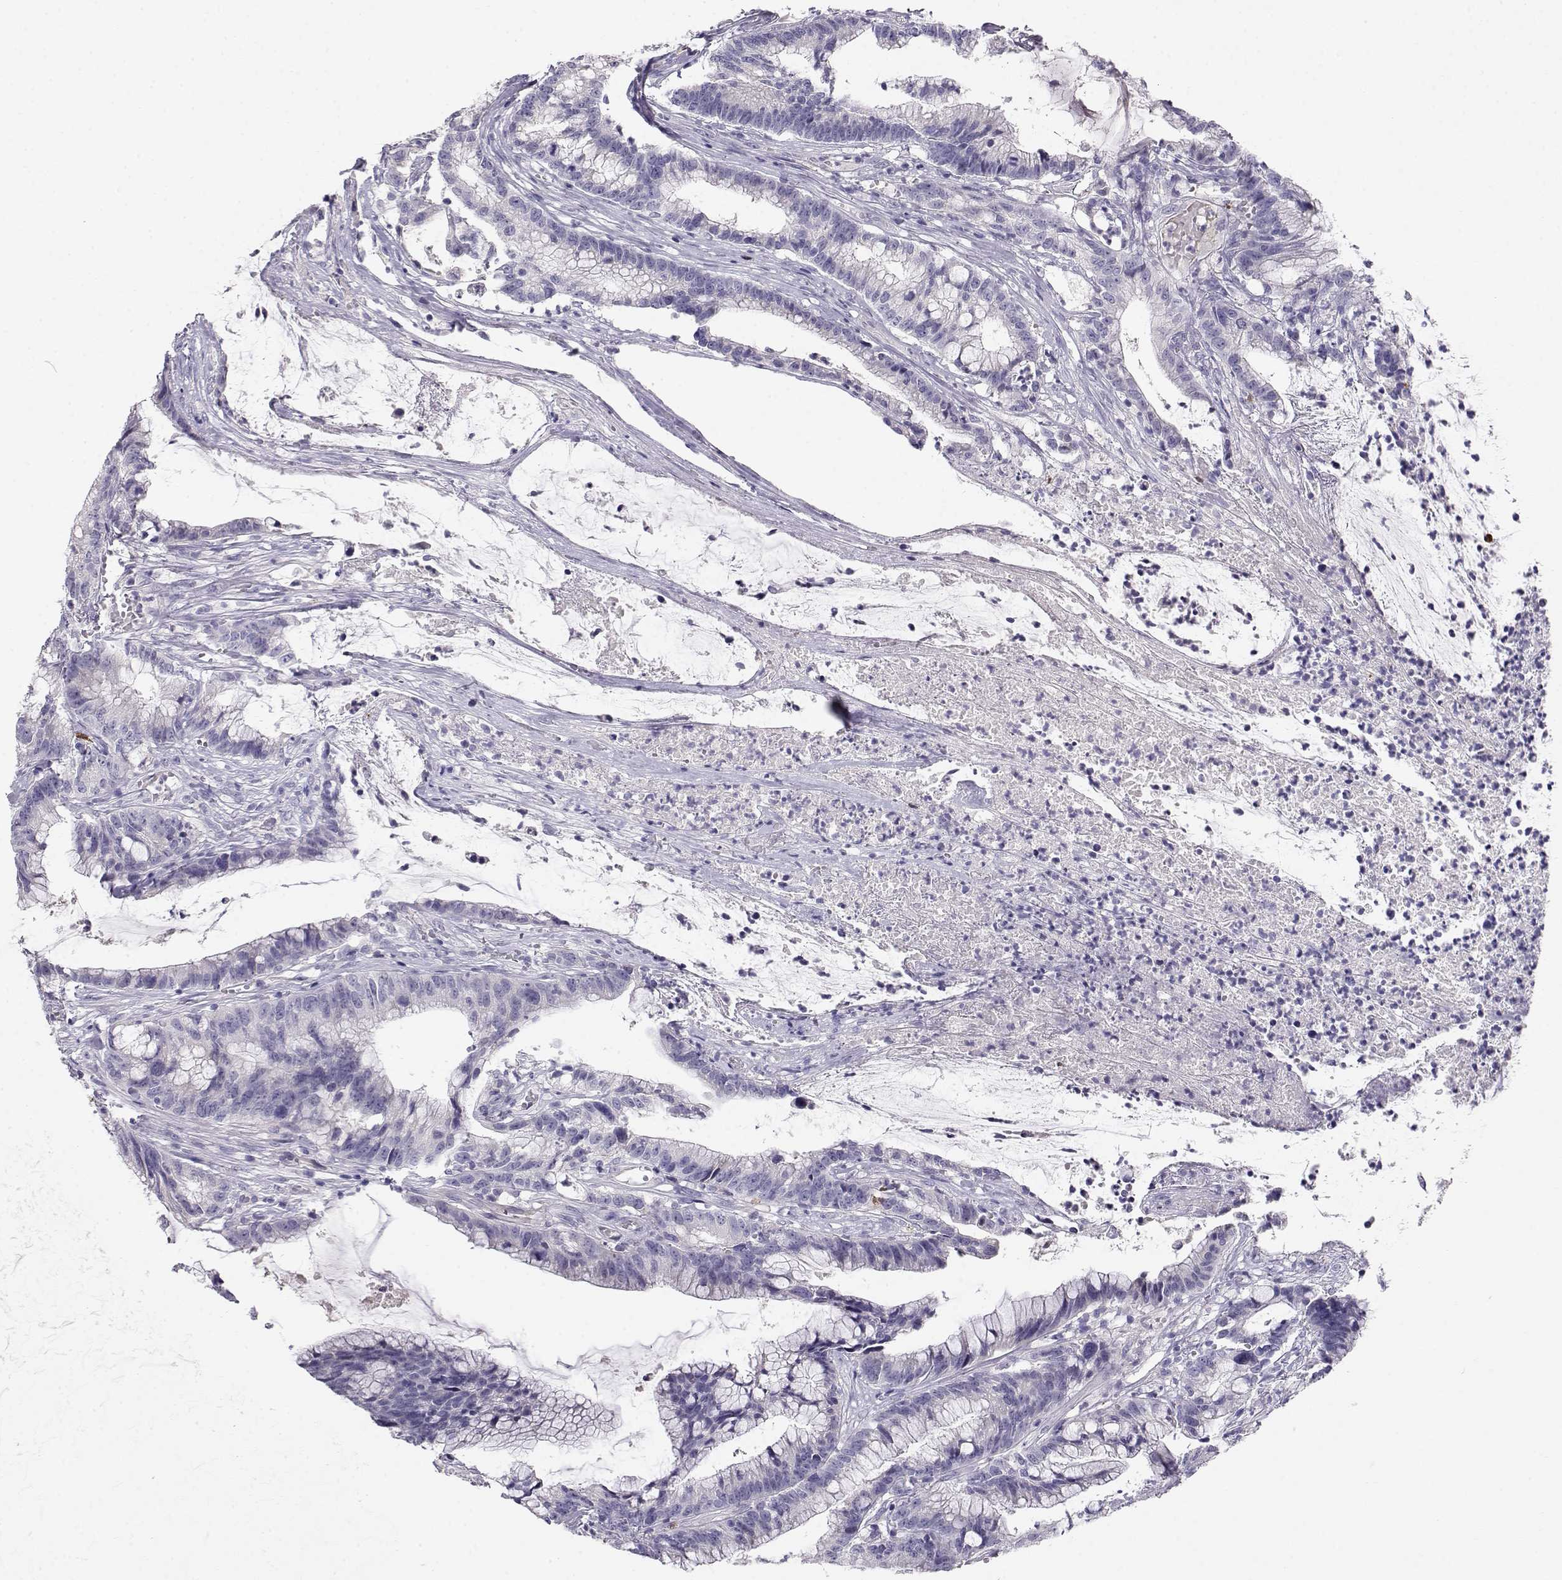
{"staining": {"intensity": "negative", "quantity": "none", "location": "none"}, "tissue": "colorectal cancer", "cell_type": "Tumor cells", "image_type": "cancer", "snomed": [{"axis": "morphology", "description": "Adenocarcinoma, NOS"}, {"axis": "topography", "description": "Colon"}], "caption": "Micrograph shows no significant protein positivity in tumor cells of colorectal cancer.", "gene": "CDHR1", "patient": {"sex": "female", "age": 78}}